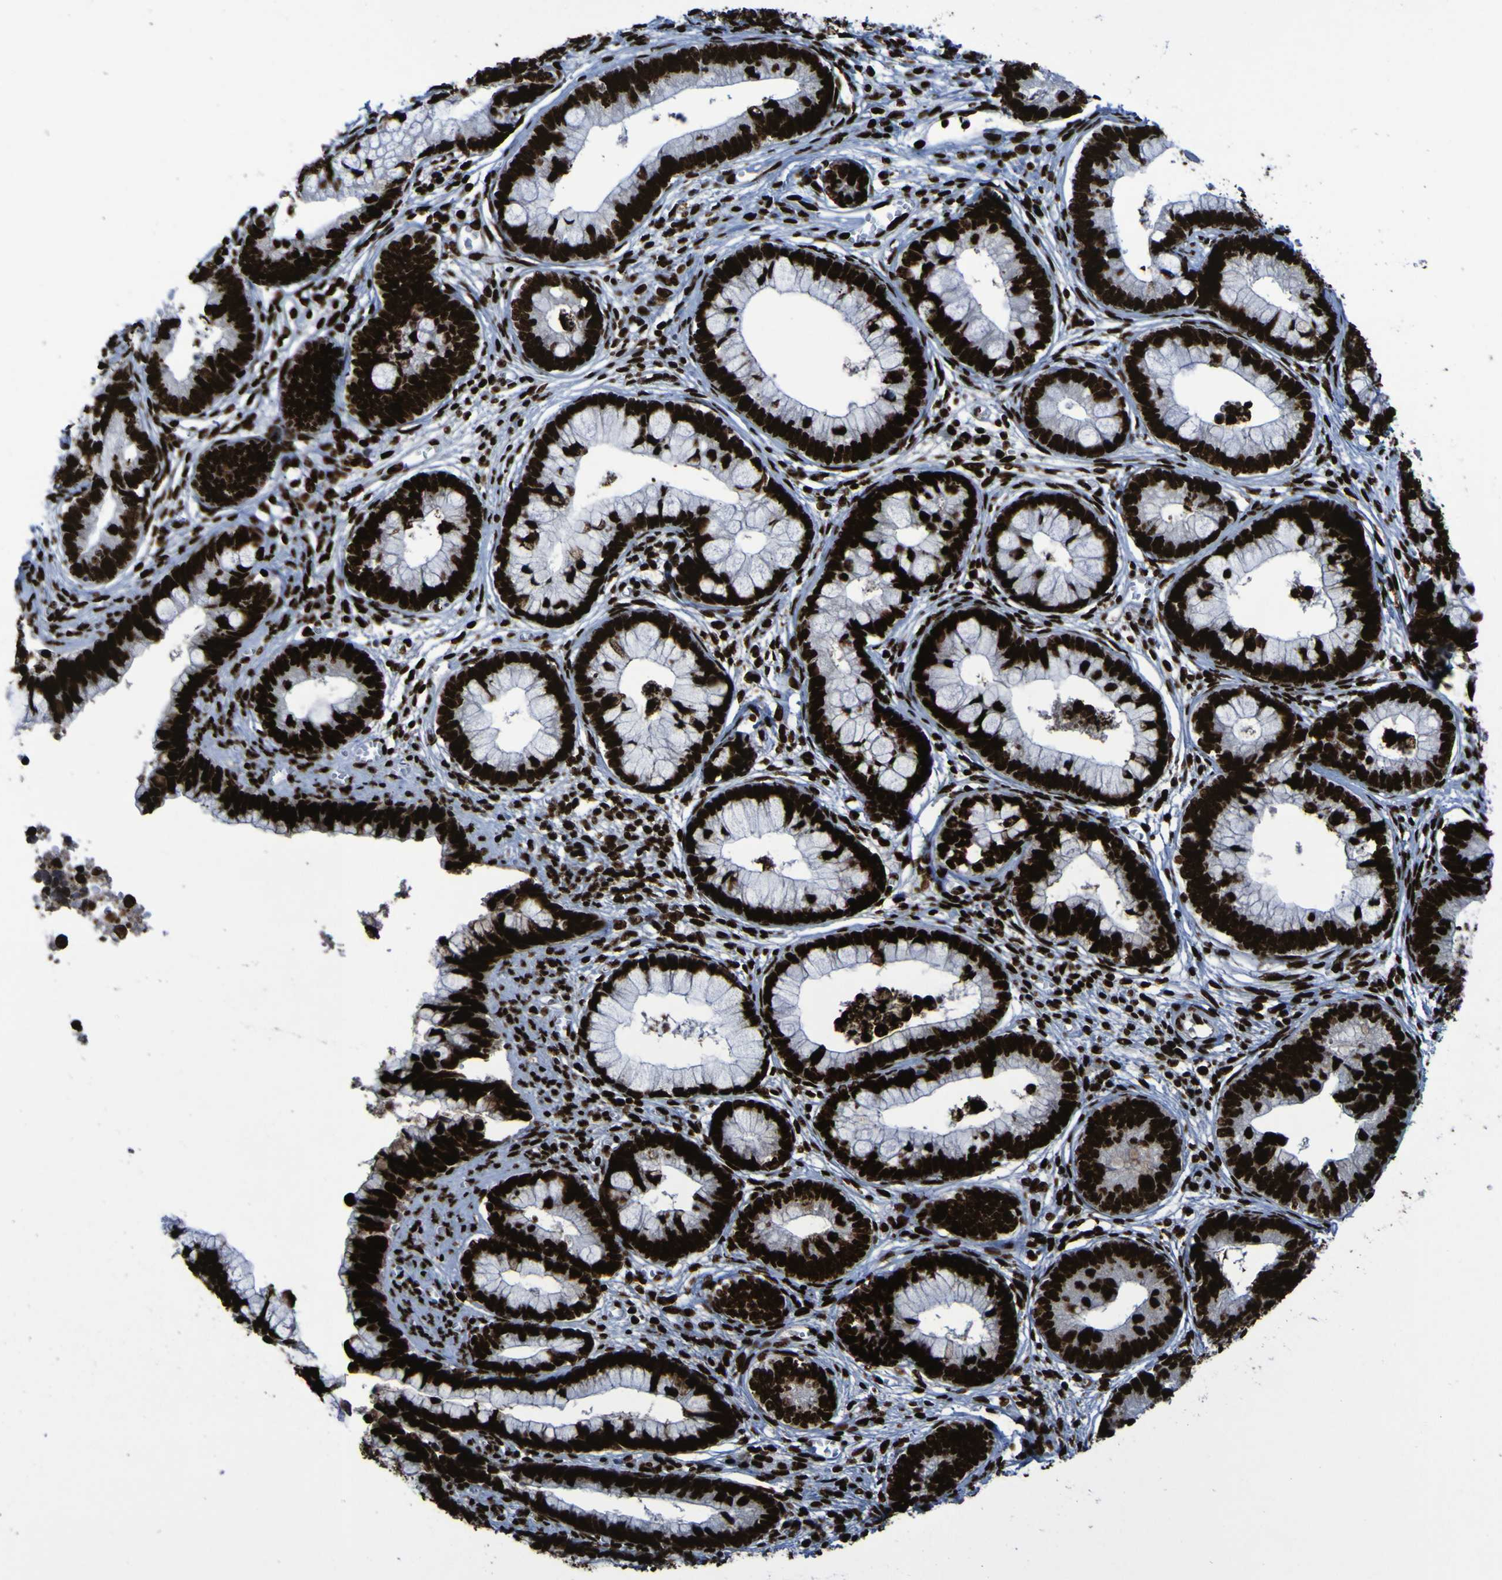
{"staining": {"intensity": "strong", "quantity": ">75%", "location": "nuclear"}, "tissue": "cervical cancer", "cell_type": "Tumor cells", "image_type": "cancer", "snomed": [{"axis": "morphology", "description": "Adenocarcinoma, NOS"}, {"axis": "topography", "description": "Cervix"}], "caption": "Tumor cells exhibit high levels of strong nuclear expression in approximately >75% of cells in cervical cancer. (DAB (3,3'-diaminobenzidine) = brown stain, brightfield microscopy at high magnification).", "gene": "NPM1", "patient": {"sex": "female", "age": 44}}